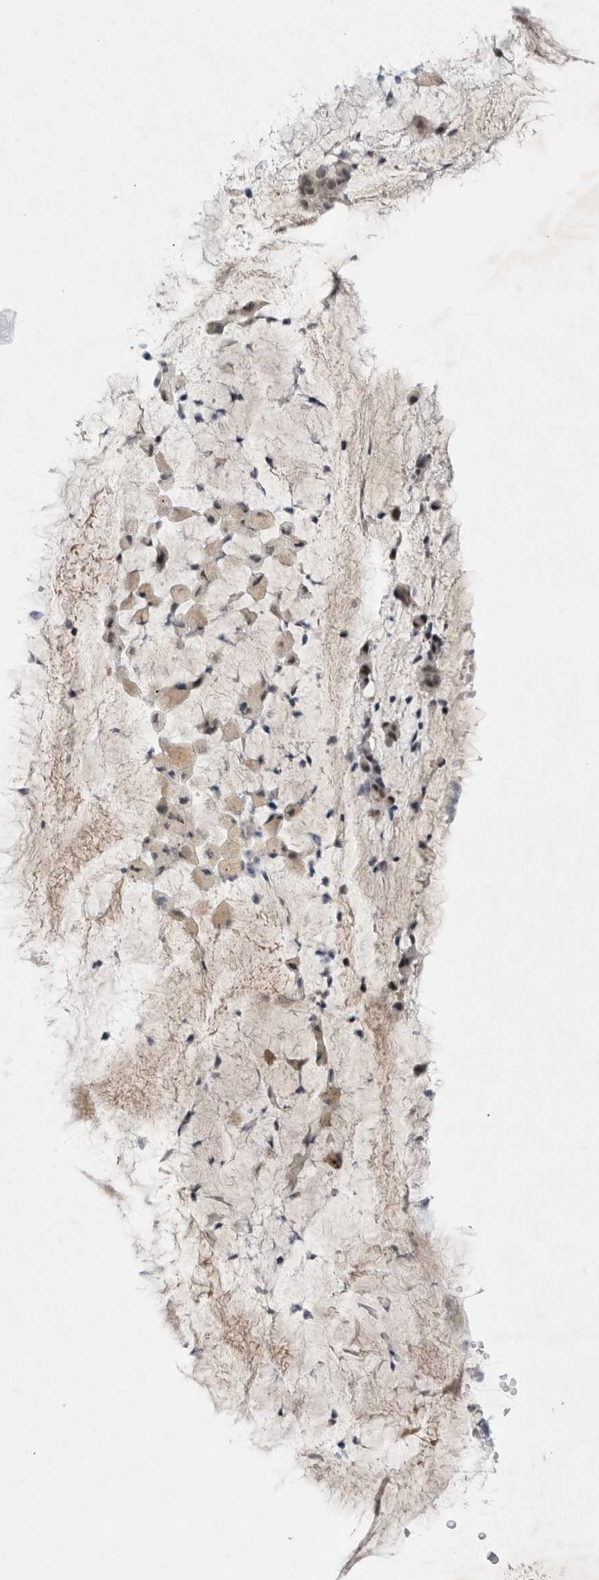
{"staining": {"intensity": "weak", "quantity": ">75%", "location": "cytoplasmic/membranous,nuclear"}, "tissue": "bronchus", "cell_type": "Respiratory epithelial cells", "image_type": "normal", "snomed": [{"axis": "morphology", "description": "Normal tissue, NOS"}, {"axis": "topography", "description": "Cartilage tissue"}], "caption": "Immunohistochemical staining of benign bronchus shows weak cytoplasmic/membranous,nuclear protein positivity in approximately >75% of respiratory epithelial cells.", "gene": "WIPF2", "patient": {"sex": "female", "age": 63}}